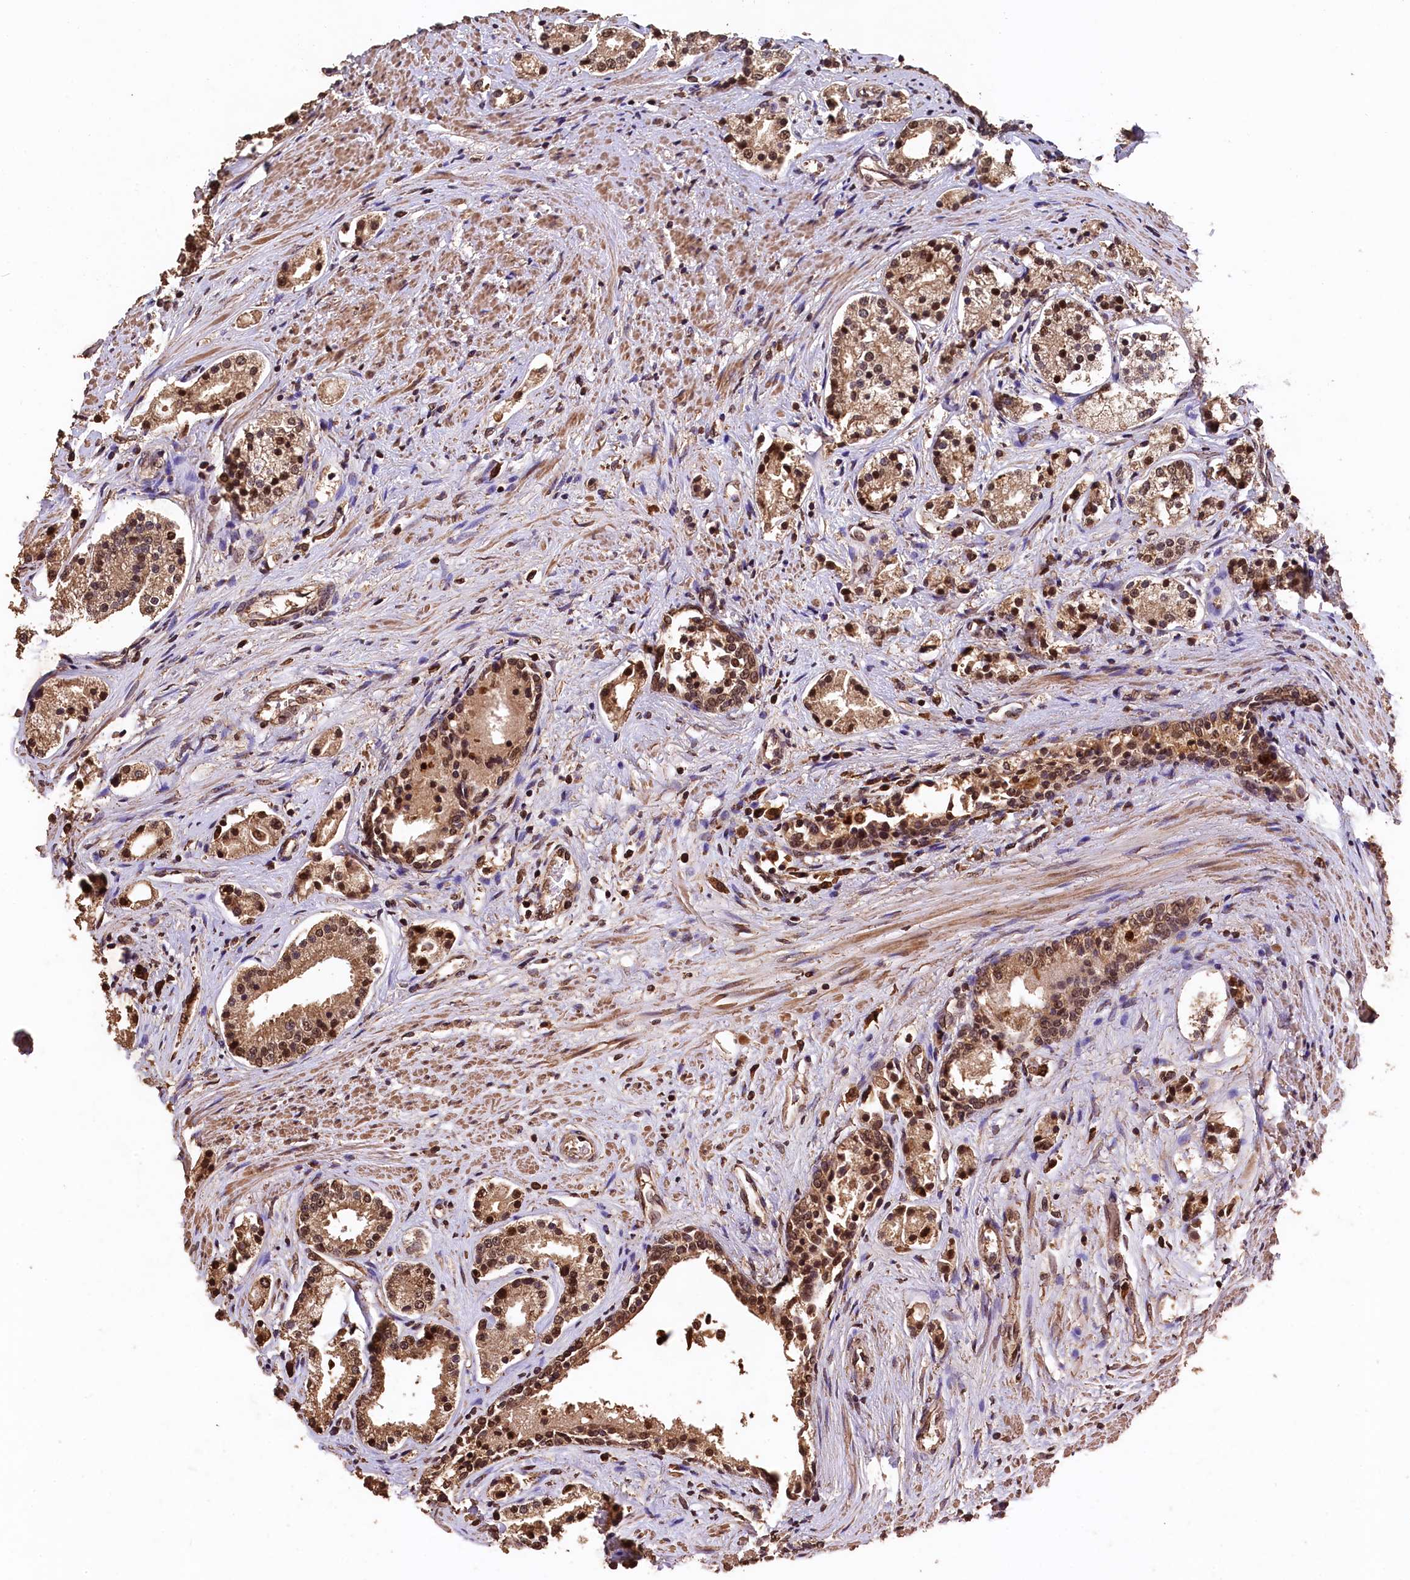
{"staining": {"intensity": "moderate", "quantity": ">75%", "location": "cytoplasmic/membranous,nuclear"}, "tissue": "prostate cancer", "cell_type": "Tumor cells", "image_type": "cancer", "snomed": [{"axis": "morphology", "description": "Adenocarcinoma, High grade"}, {"axis": "topography", "description": "Prostate"}], "caption": "This histopathology image demonstrates immunohistochemistry (IHC) staining of human prostate cancer, with medium moderate cytoplasmic/membranous and nuclear staining in approximately >75% of tumor cells.", "gene": "CEP57L1", "patient": {"sex": "male", "age": 69}}